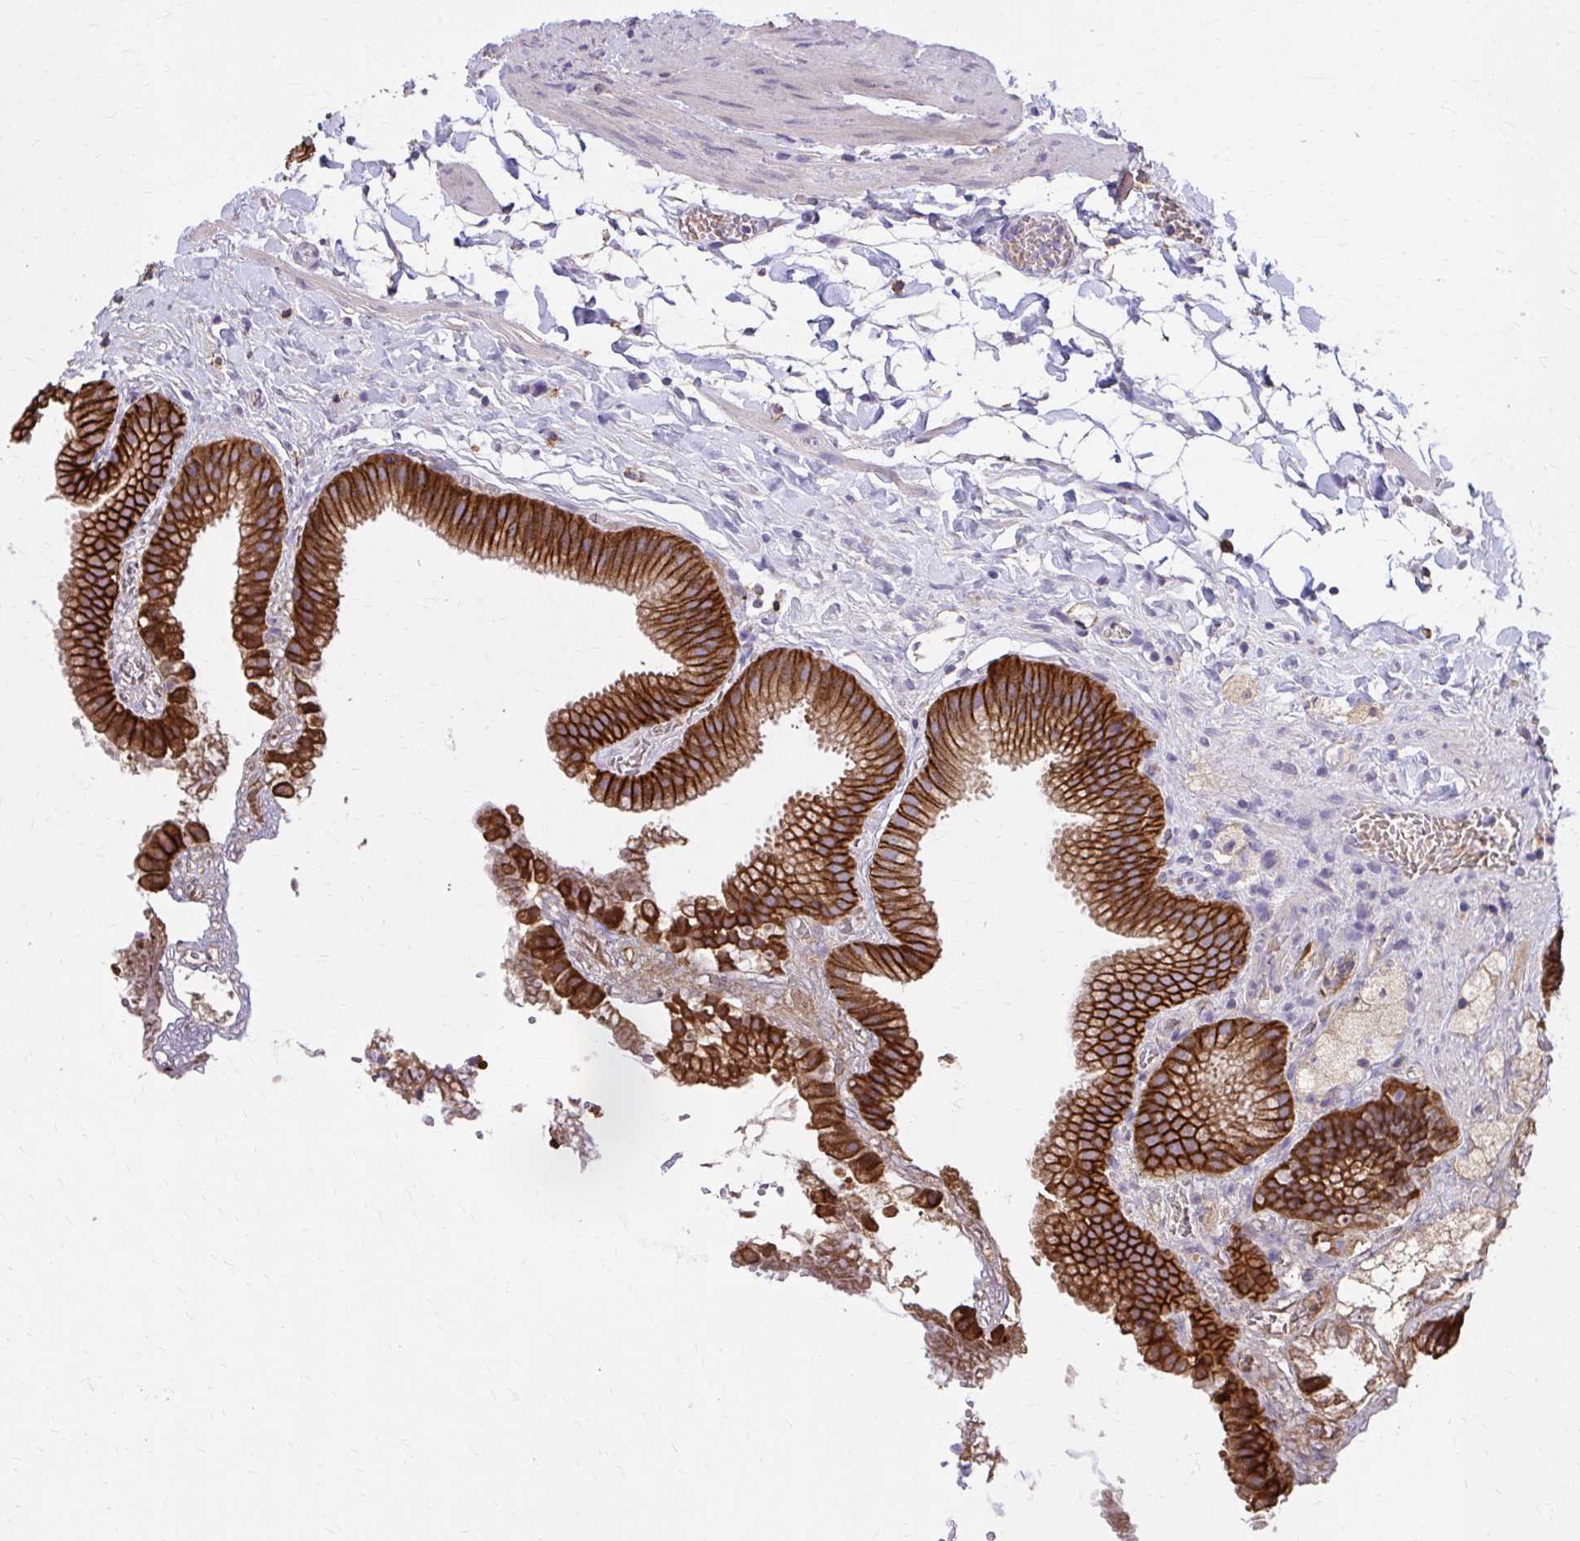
{"staining": {"intensity": "strong", "quantity": ">75%", "location": "cytoplasmic/membranous"}, "tissue": "gallbladder", "cell_type": "Glandular cells", "image_type": "normal", "snomed": [{"axis": "morphology", "description": "Normal tissue, NOS"}, {"axis": "topography", "description": "Gallbladder"}], "caption": "Immunohistochemistry of normal gallbladder shows high levels of strong cytoplasmic/membranous positivity in about >75% of glandular cells.", "gene": "EPB41L1", "patient": {"sex": "female", "age": 63}}